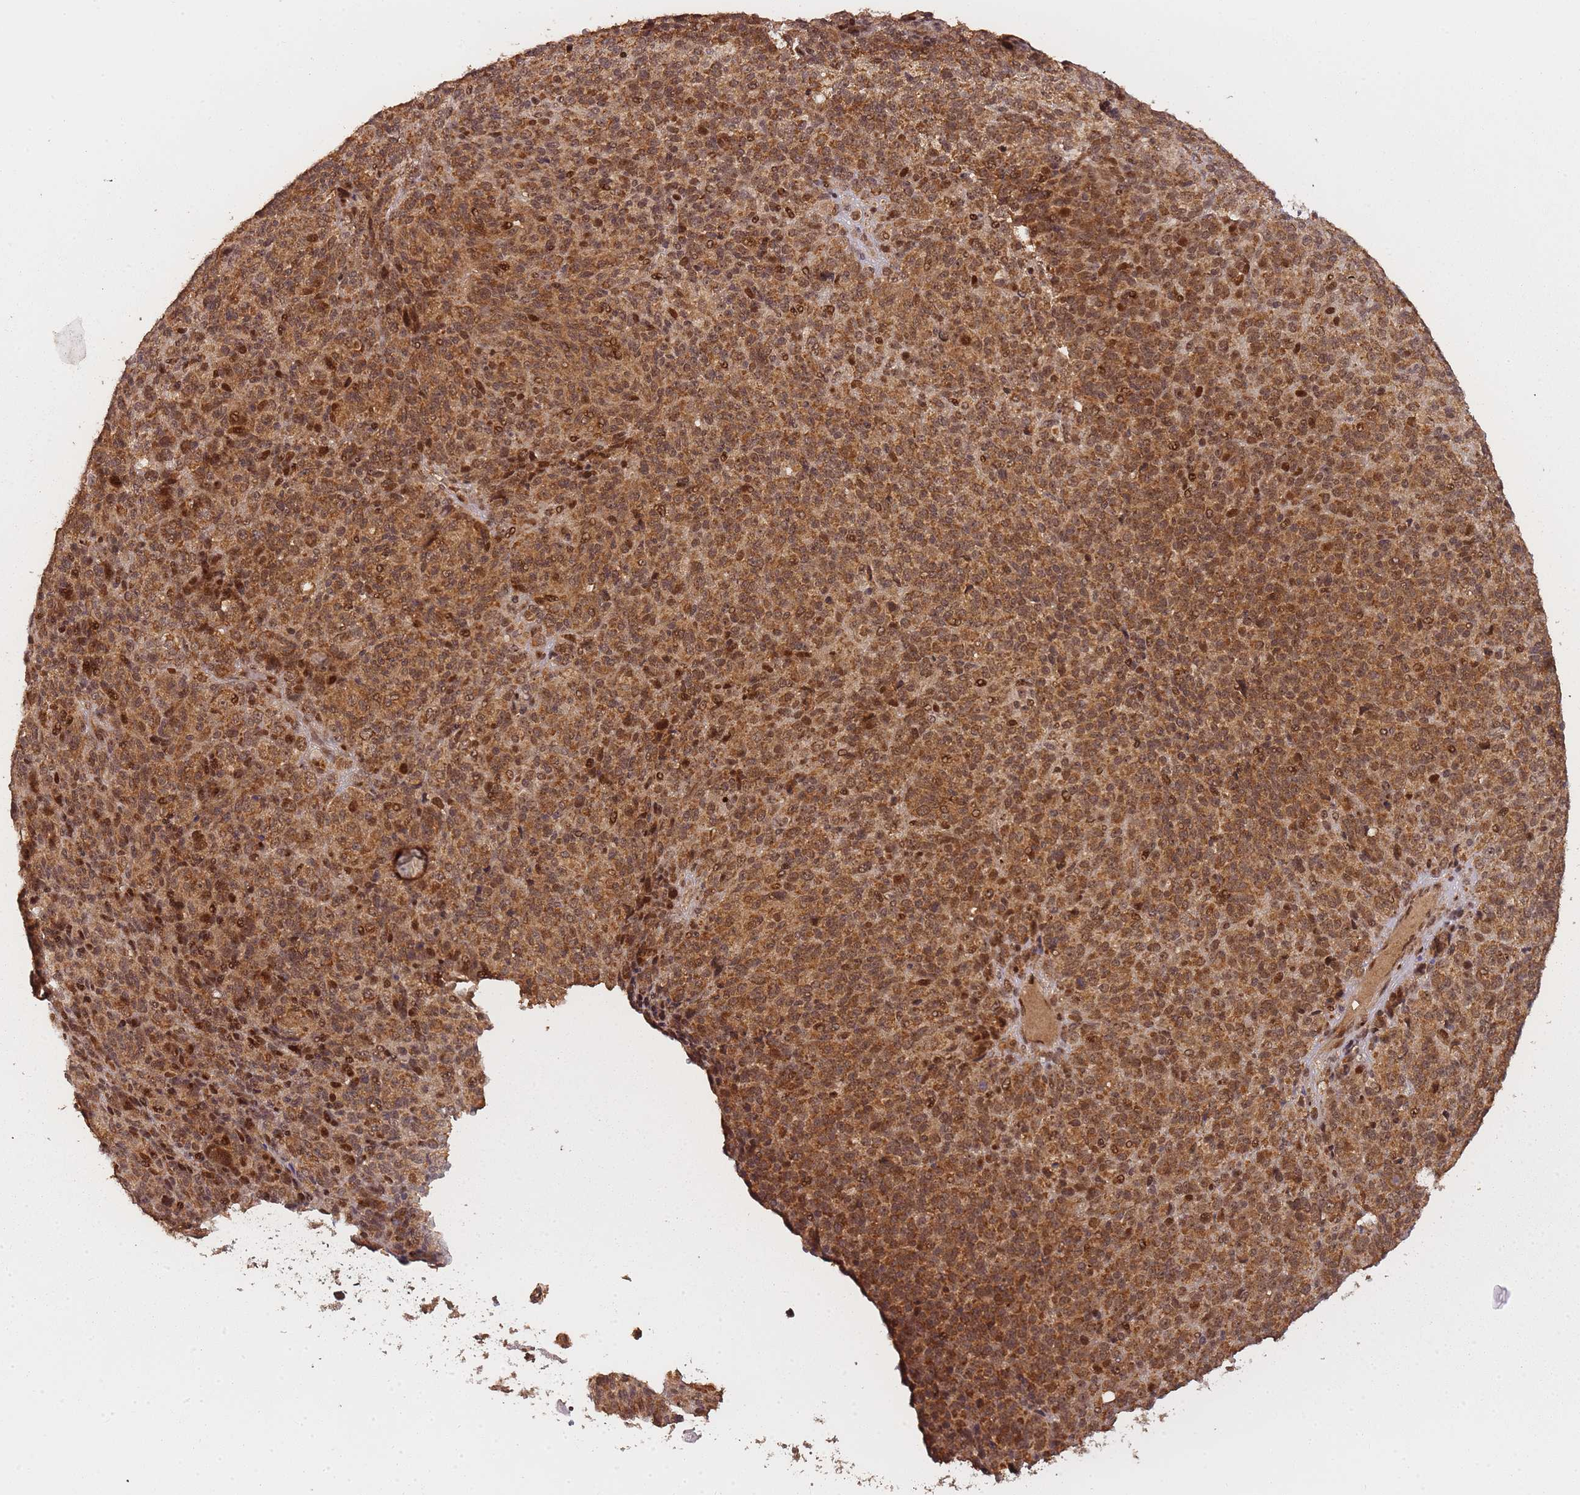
{"staining": {"intensity": "moderate", "quantity": ">75%", "location": "cytoplasmic/membranous,nuclear"}, "tissue": "melanoma", "cell_type": "Tumor cells", "image_type": "cancer", "snomed": [{"axis": "morphology", "description": "Malignant melanoma, Metastatic site"}, {"axis": "topography", "description": "Brain"}], "caption": "Tumor cells exhibit medium levels of moderate cytoplasmic/membranous and nuclear expression in about >75% of cells in melanoma.", "gene": "ZNF497", "patient": {"sex": "female", "age": 56}}